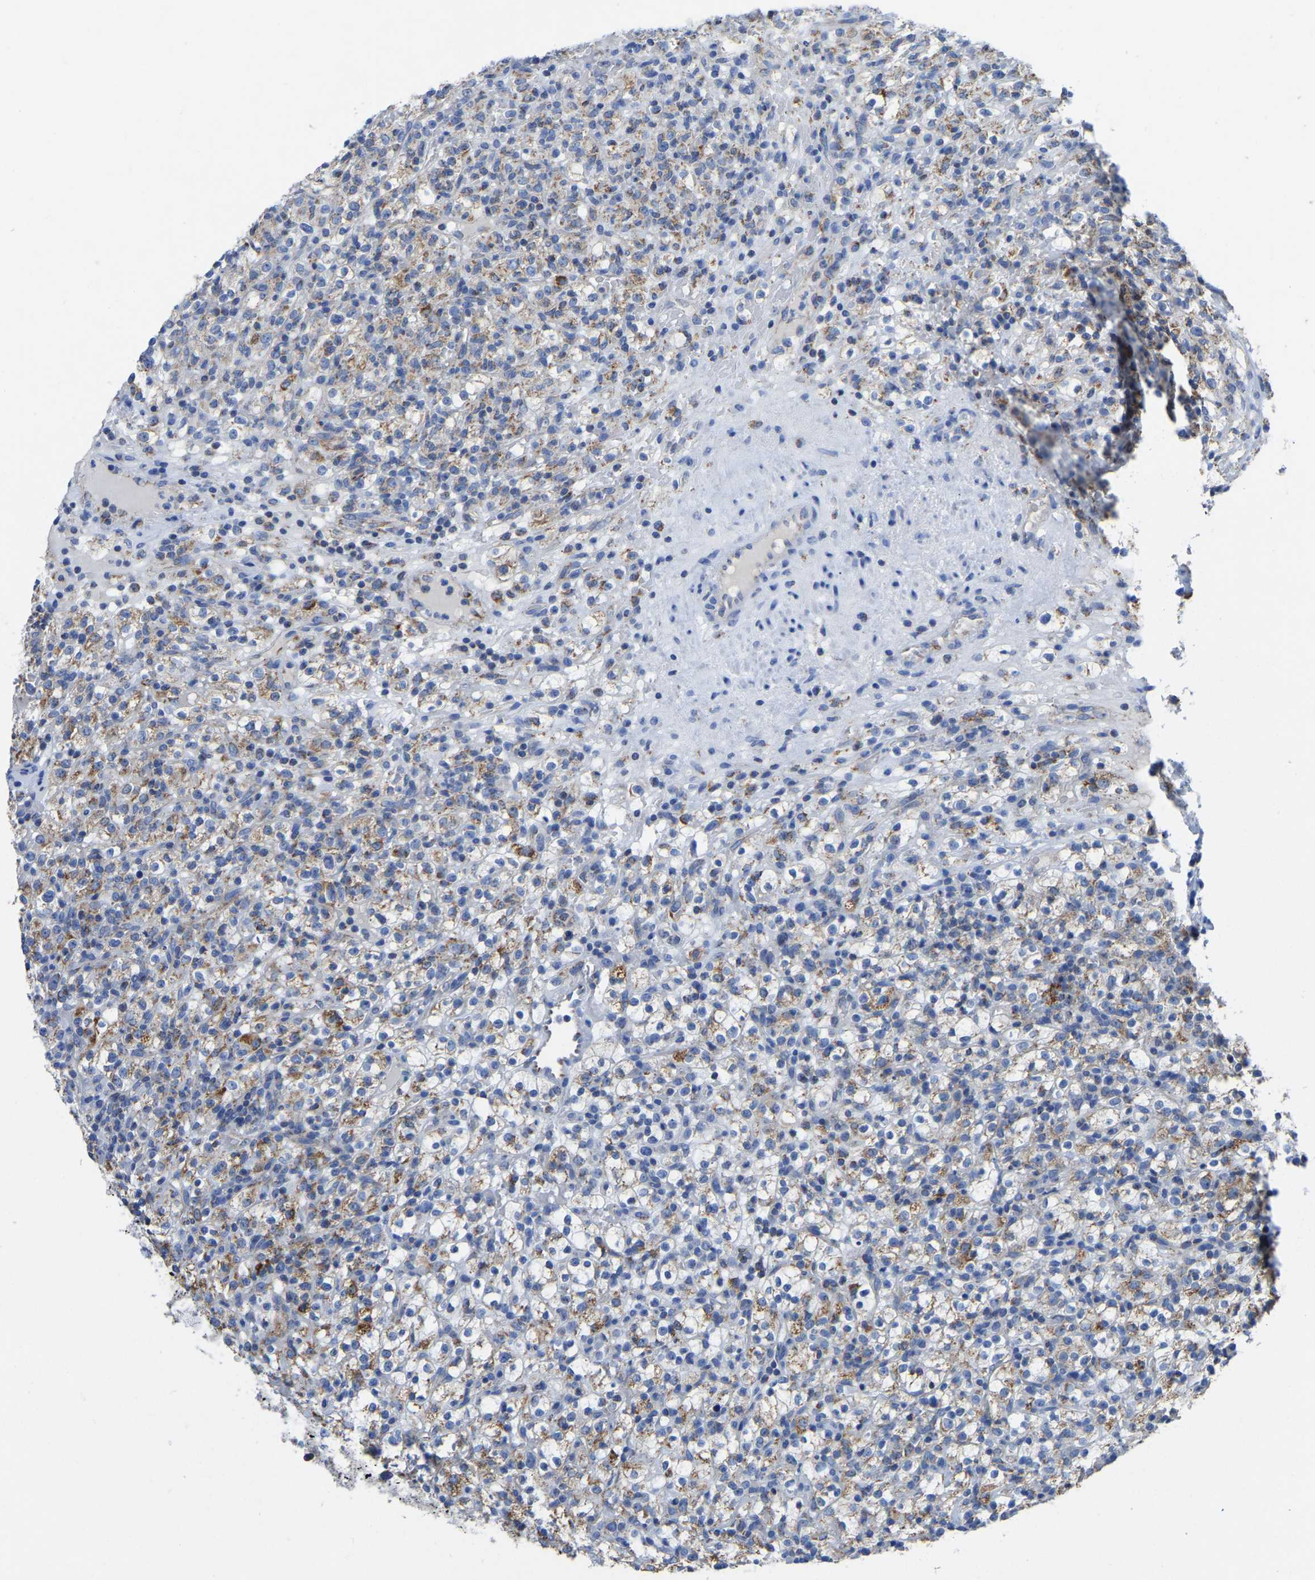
{"staining": {"intensity": "moderate", "quantity": ">75%", "location": "cytoplasmic/membranous"}, "tissue": "renal cancer", "cell_type": "Tumor cells", "image_type": "cancer", "snomed": [{"axis": "morphology", "description": "Normal tissue, NOS"}, {"axis": "morphology", "description": "Adenocarcinoma, NOS"}, {"axis": "topography", "description": "Kidney"}], "caption": "A brown stain labels moderate cytoplasmic/membranous positivity of a protein in human renal cancer tumor cells. (IHC, brightfield microscopy, high magnification).", "gene": "ETFA", "patient": {"sex": "female", "age": 72}}